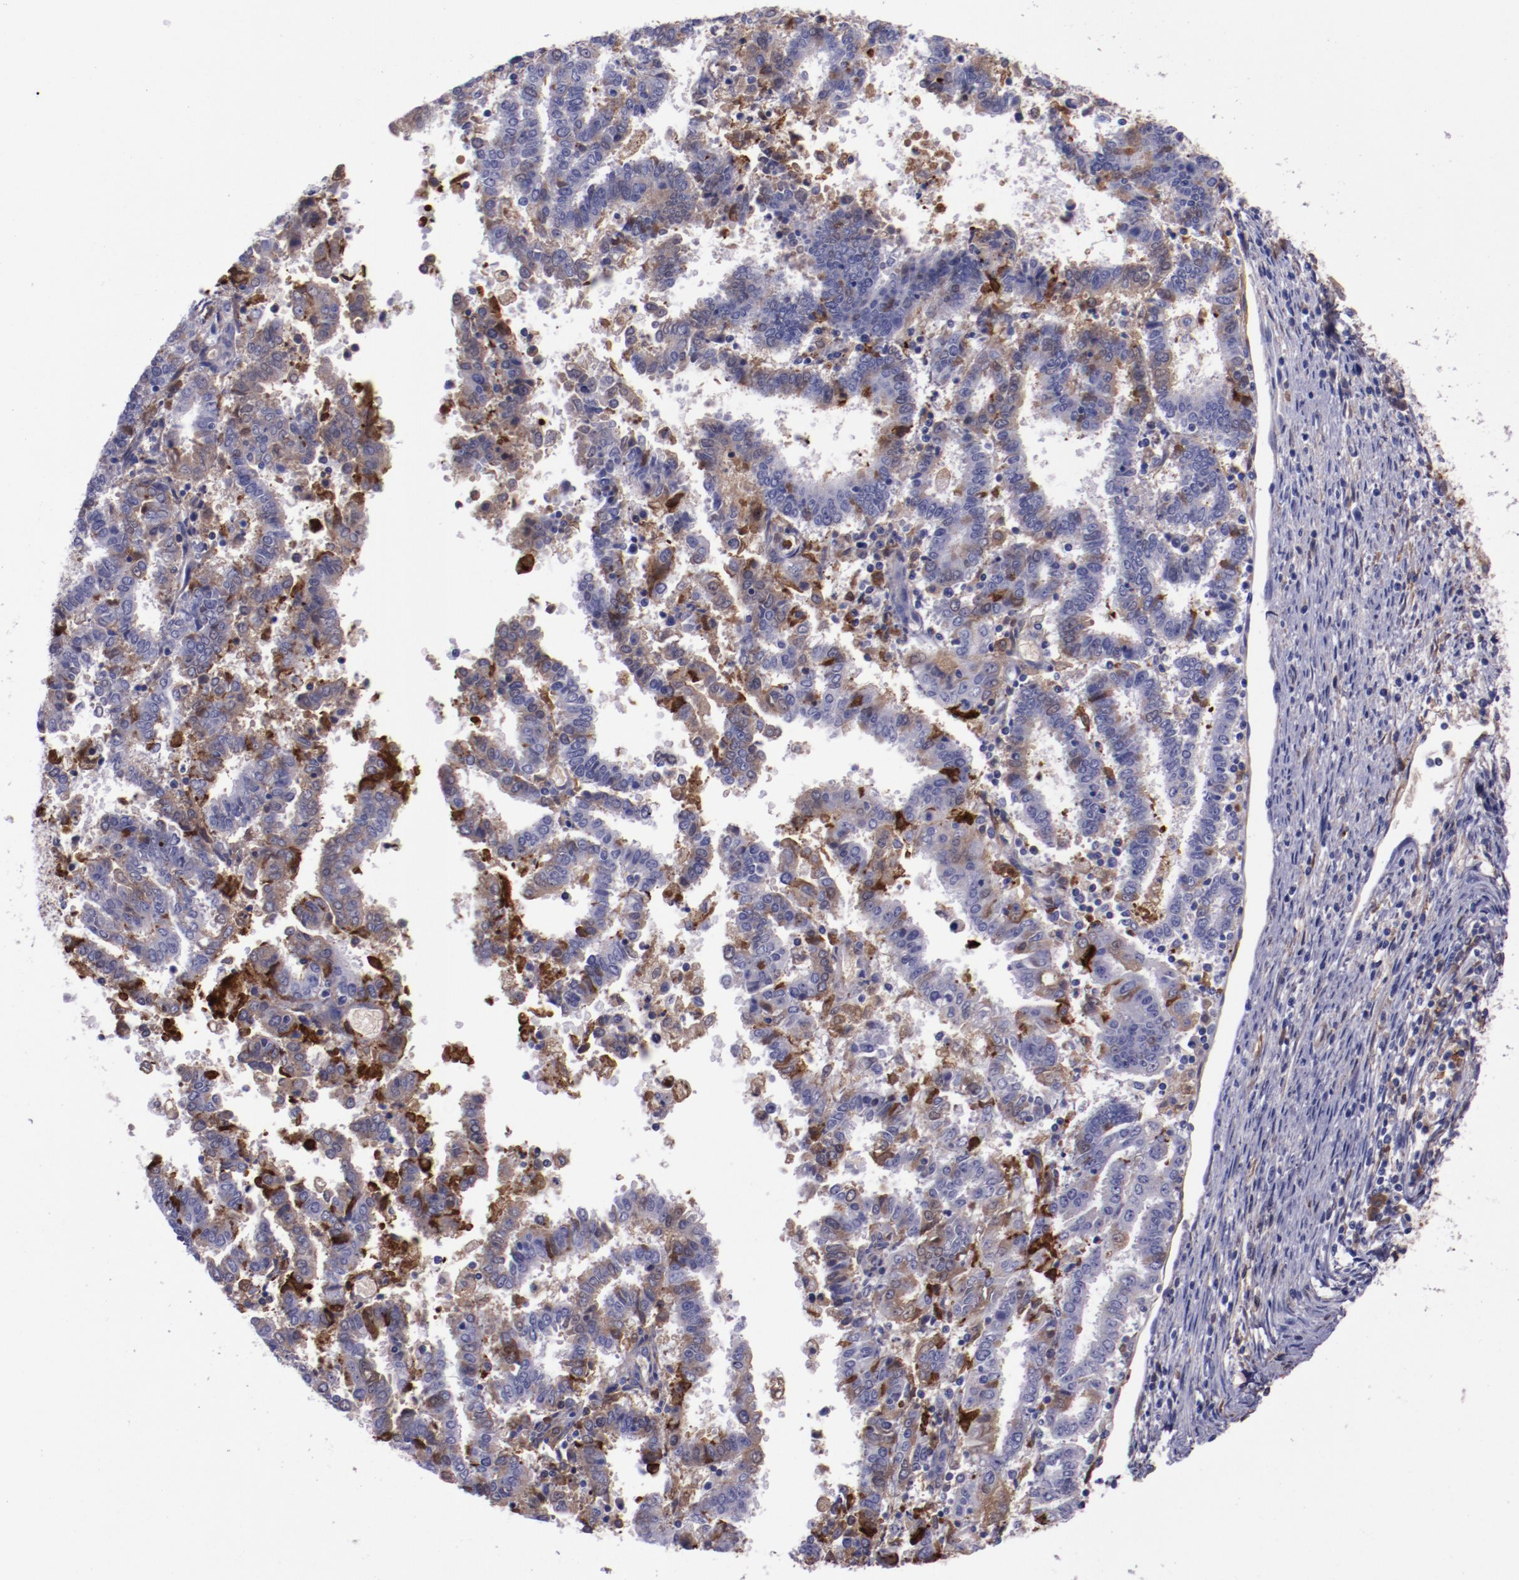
{"staining": {"intensity": "moderate", "quantity": "<25%", "location": "cytoplasmic/membranous"}, "tissue": "endometrial cancer", "cell_type": "Tumor cells", "image_type": "cancer", "snomed": [{"axis": "morphology", "description": "Adenocarcinoma, NOS"}, {"axis": "topography", "description": "Uterus"}], "caption": "Endometrial cancer (adenocarcinoma) stained with a protein marker demonstrates moderate staining in tumor cells.", "gene": "APOH", "patient": {"sex": "female", "age": 83}}